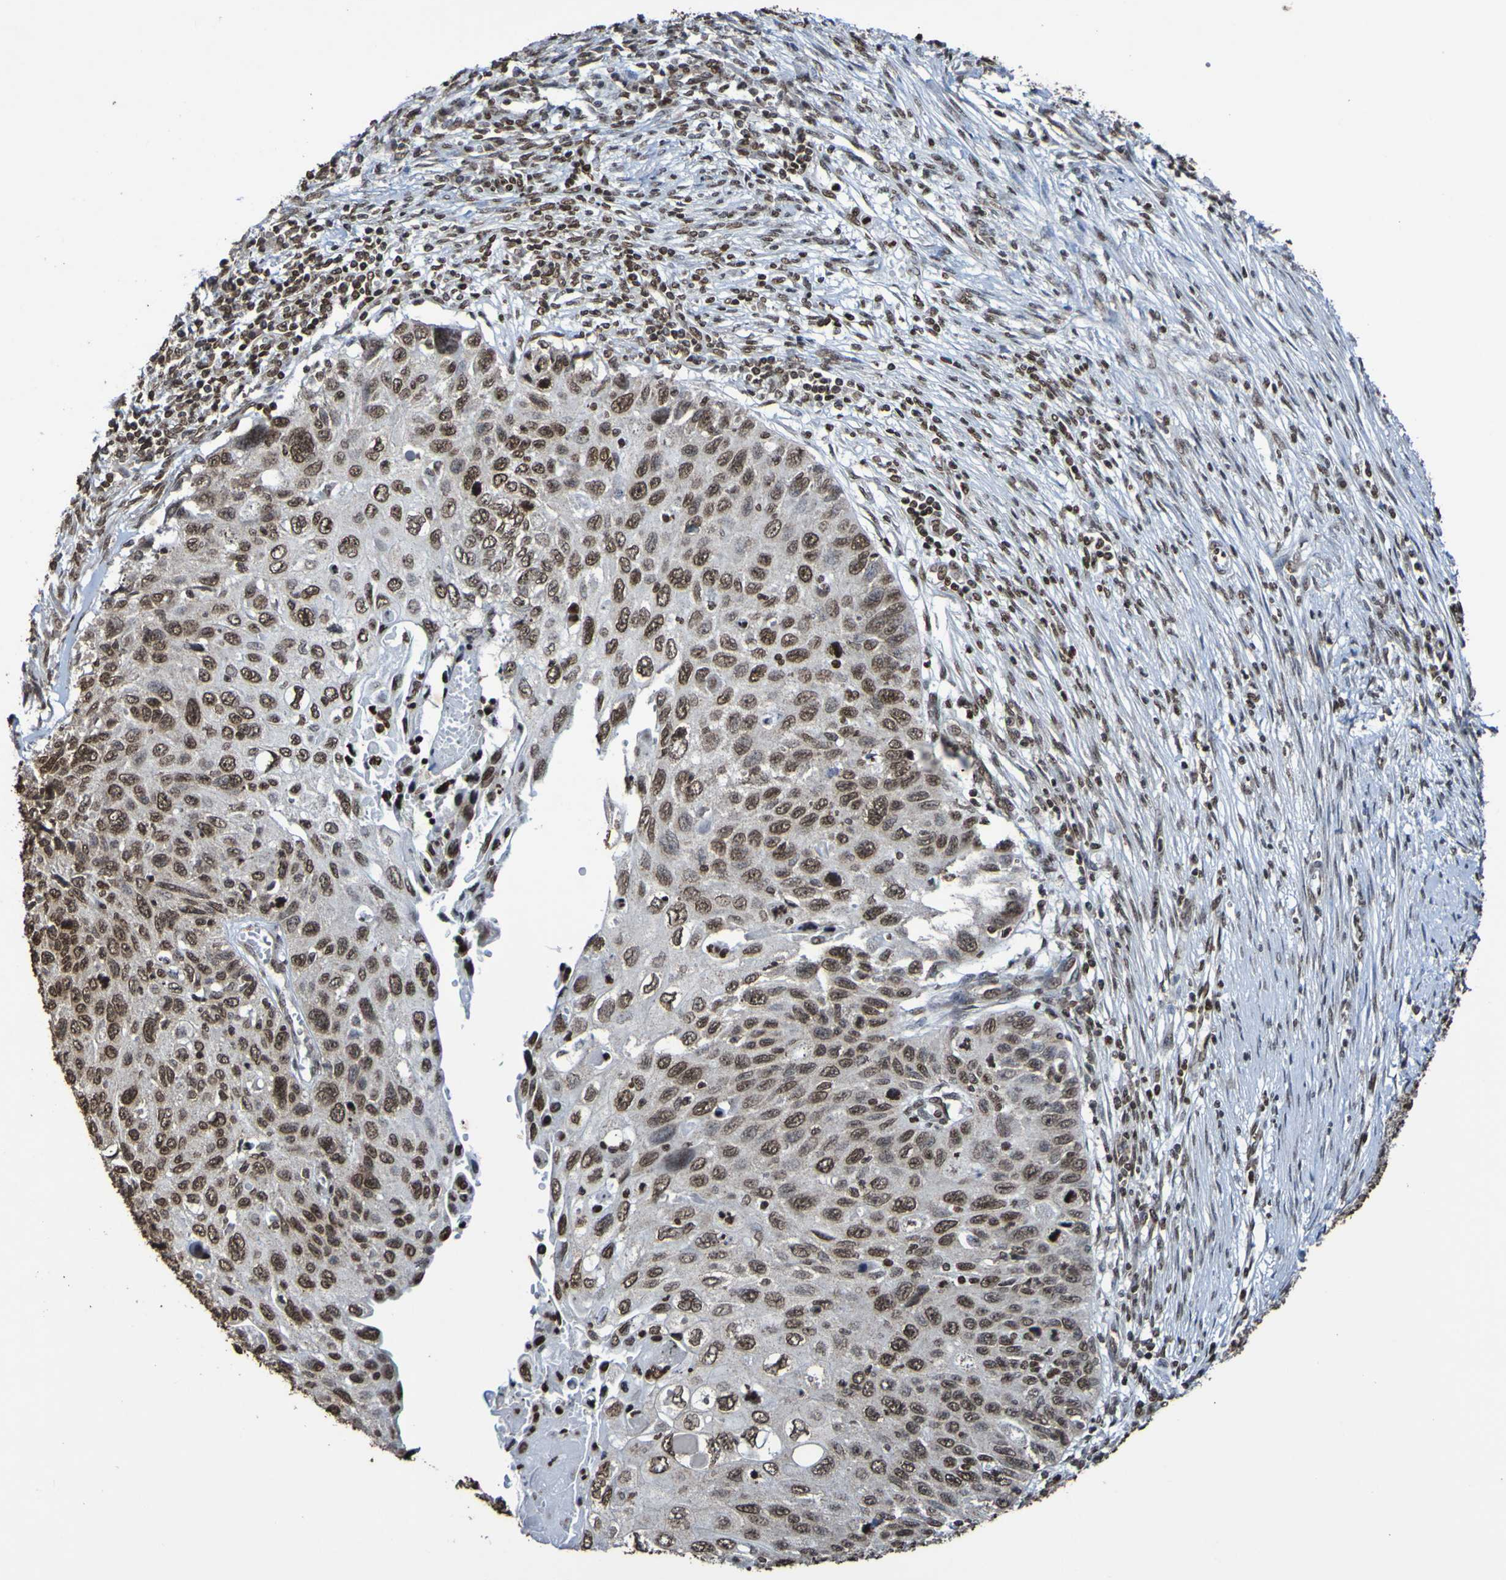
{"staining": {"intensity": "moderate", "quantity": ">75%", "location": "nuclear"}, "tissue": "cervical cancer", "cell_type": "Tumor cells", "image_type": "cancer", "snomed": [{"axis": "morphology", "description": "Squamous cell carcinoma, NOS"}, {"axis": "topography", "description": "Cervix"}], "caption": "Immunohistochemical staining of human cervical squamous cell carcinoma exhibits medium levels of moderate nuclear protein staining in approximately >75% of tumor cells.", "gene": "GFI1", "patient": {"sex": "female", "age": 70}}